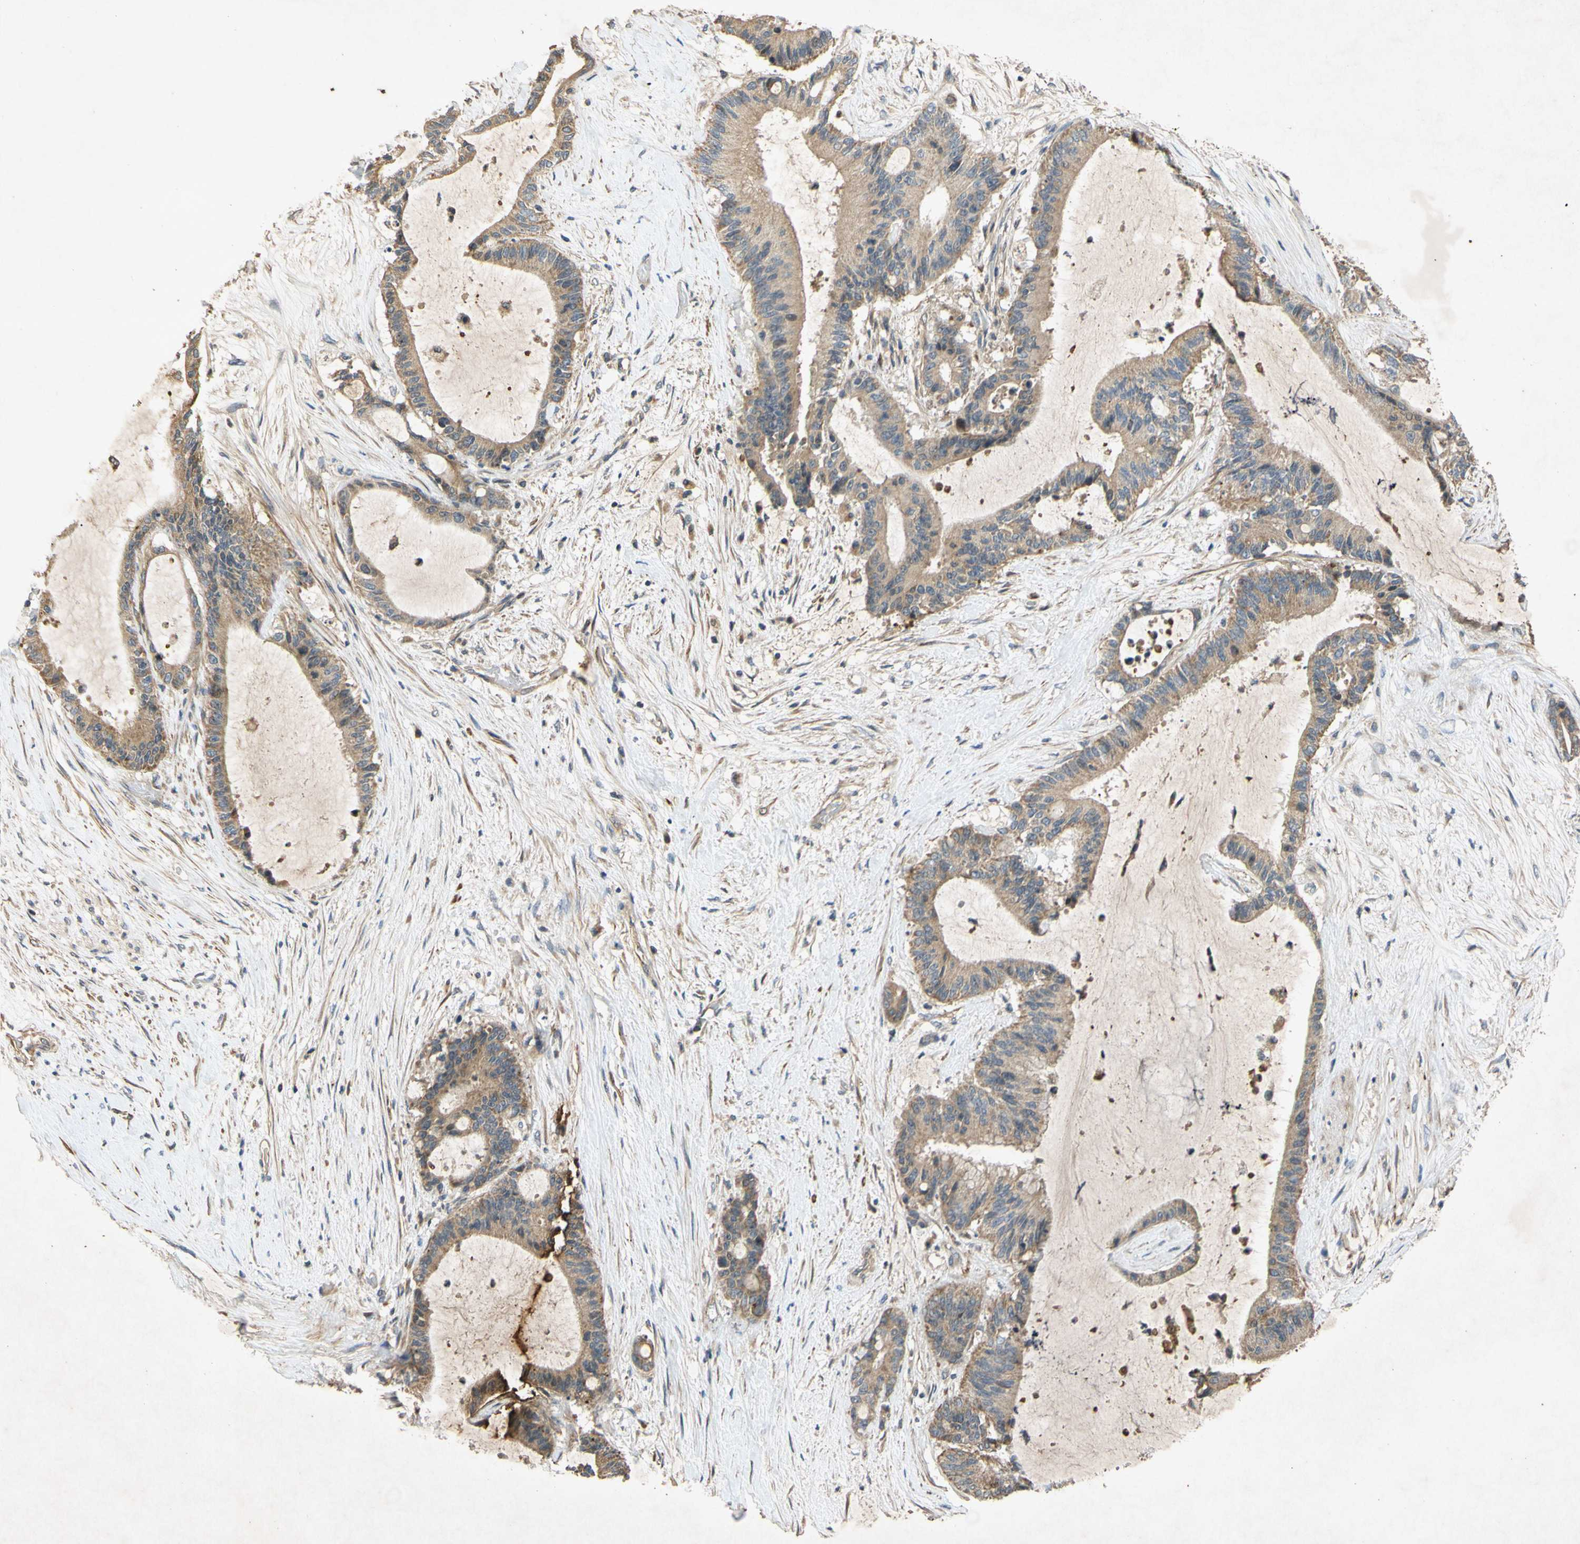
{"staining": {"intensity": "weak", "quantity": ">75%", "location": "cytoplasmic/membranous"}, "tissue": "liver cancer", "cell_type": "Tumor cells", "image_type": "cancer", "snomed": [{"axis": "morphology", "description": "Cholangiocarcinoma"}, {"axis": "topography", "description": "Liver"}], "caption": "Tumor cells show low levels of weak cytoplasmic/membranous staining in approximately >75% of cells in cholangiocarcinoma (liver).", "gene": "PARD6A", "patient": {"sex": "female", "age": 73}}